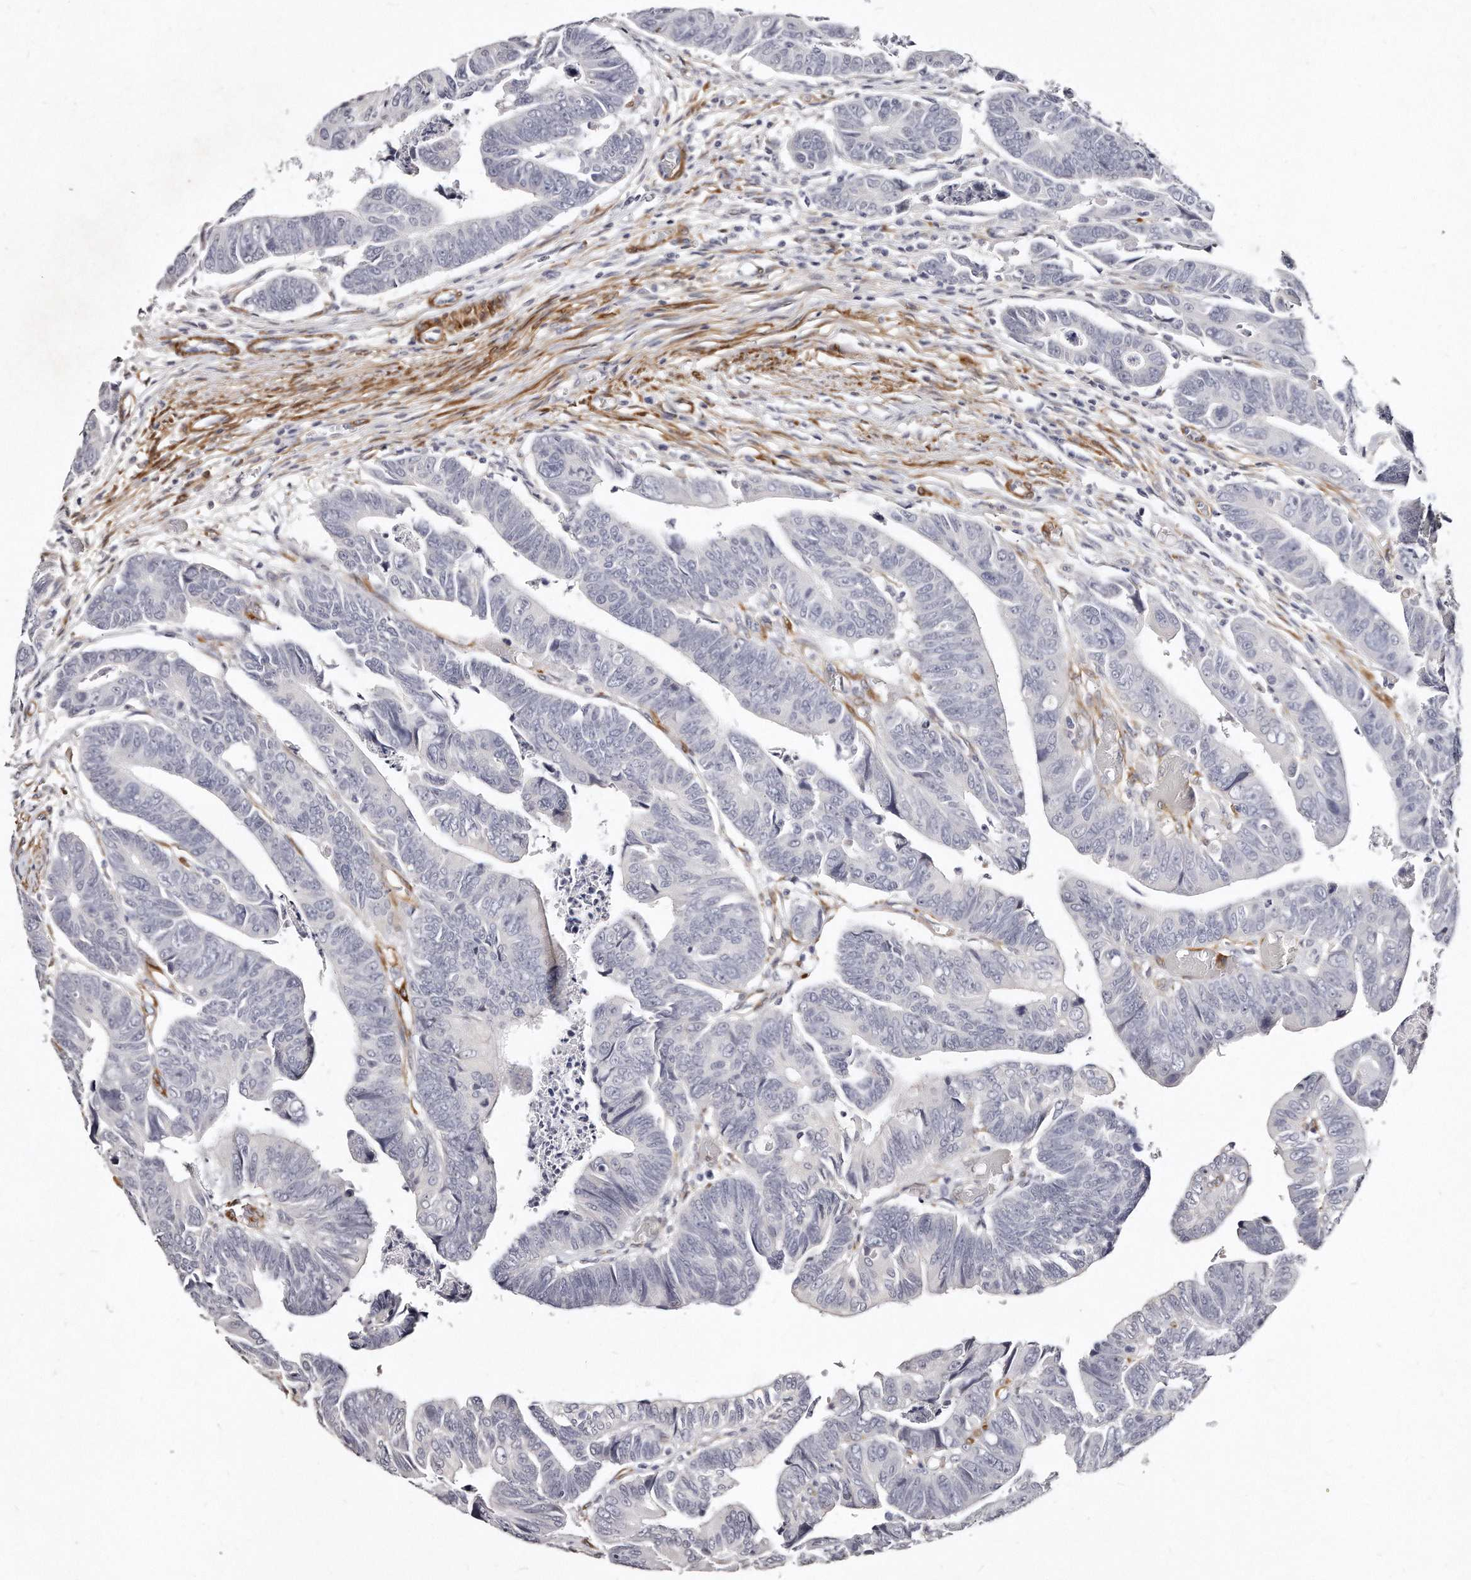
{"staining": {"intensity": "negative", "quantity": "none", "location": "none"}, "tissue": "colorectal cancer", "cell_type": "Tumor cells", "image_type": "cancer", "snomed": [{"axis": "morphology", "description": "Adenocarcinoma, NOS"}, {"axis": "topography", "description": "Rectum"}], "caption": "Protein analysis of colorectal cancer reveals no significant expression in tumor cells.", "gene": "LMOD1", "patient": {"sex": "female", "age": 65}}